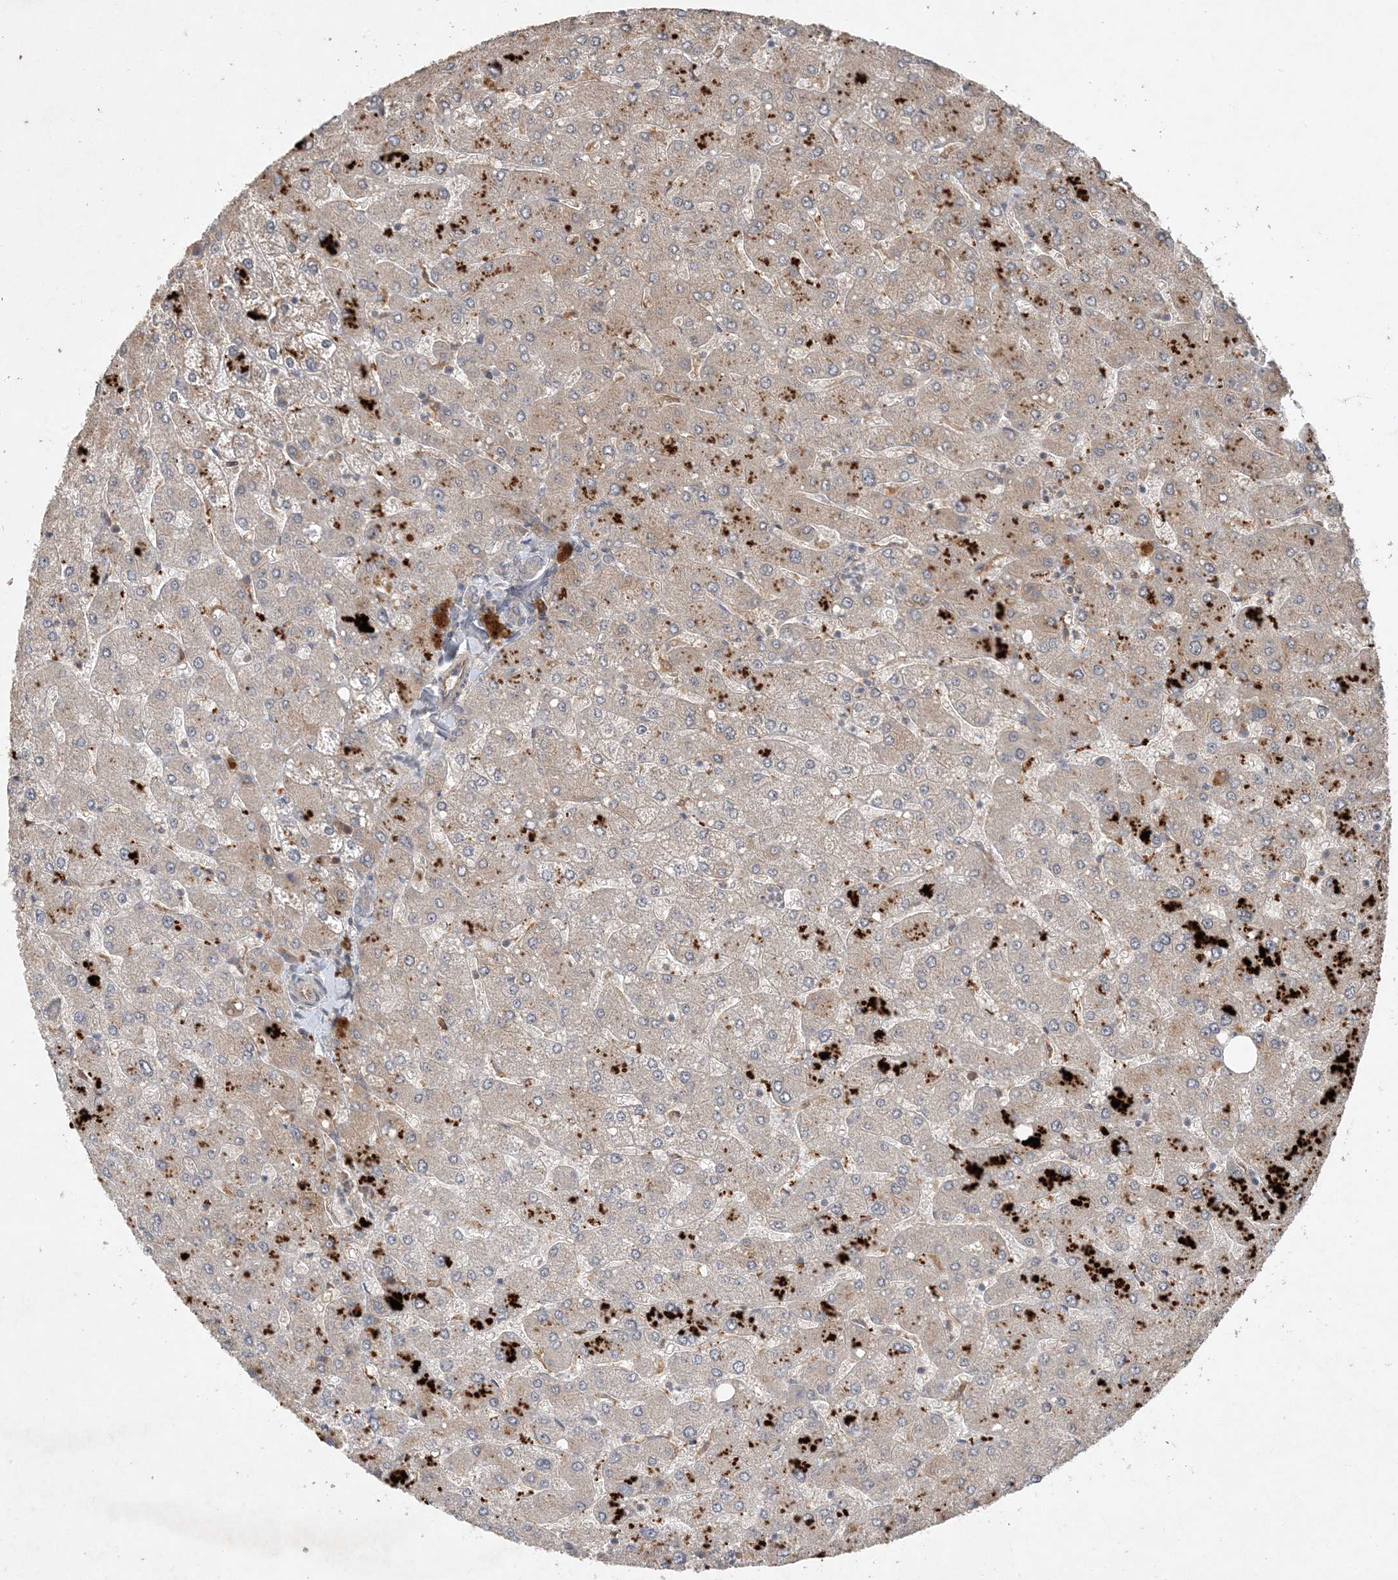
{"staining": {"intensity": "negative", "quantity": "none", "location": "none"}, "tissue": "liver", "cell_type": "Cholangiocytes", "image_type": "normal", "snomed": [{"axis": "morphology", "description": "Normal tissue, NOS"}, {"axis": "topography", "description": "Liver"}], "caption": "Cholangiocytes are negative for protein expression in normal human liver. The staining is performed using DAB (3,3'-diaminobenzidine) brown chromogen with nuclei counter-stained in using hematoxylin.", "gene": "ZCCHC4", "patient": {"sex": "male", "age": 55}}